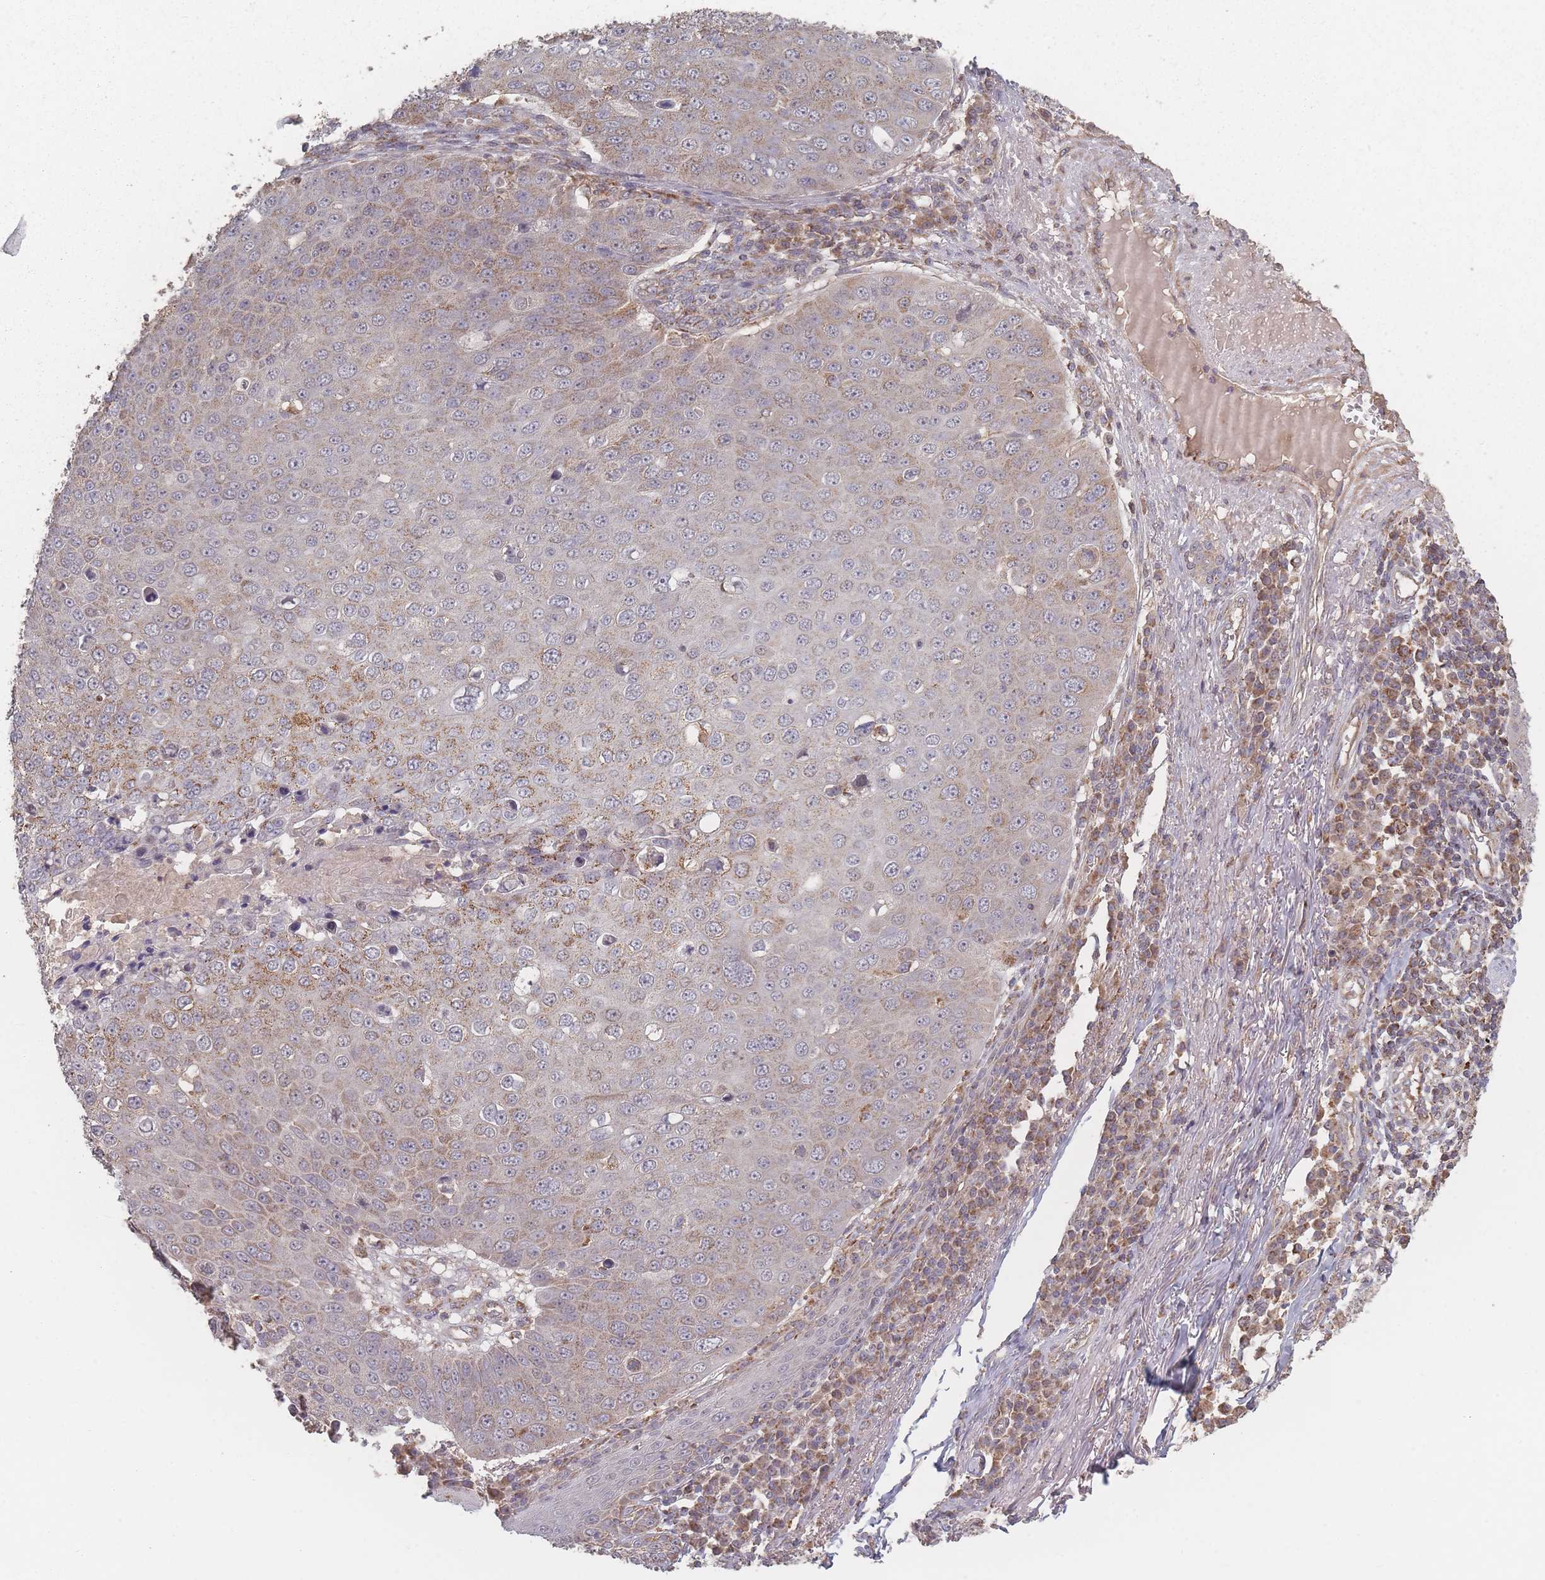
{"staining": {"intensity": "weak", "quantity": "25%-75%", "location": "cytoplasmic/membranous"}, "tissue": "skin cancer", "cell_type": "Tumor cells", "image_type": "cancer", "snomed": [{"axis": "morphology", "description": "Squamous cell carcinoma, NOS"}, {"axis": "topography", "description": "Skin"}], "caption": "A histopathology image of human skin cancer (squamous cell carcinoma) stained for a protein demonstrates weak cytoplasmic/membranous brown staining in tumor cells.", "gene": "LYRM7", "patient": {"sex": "male", "age": 71}}